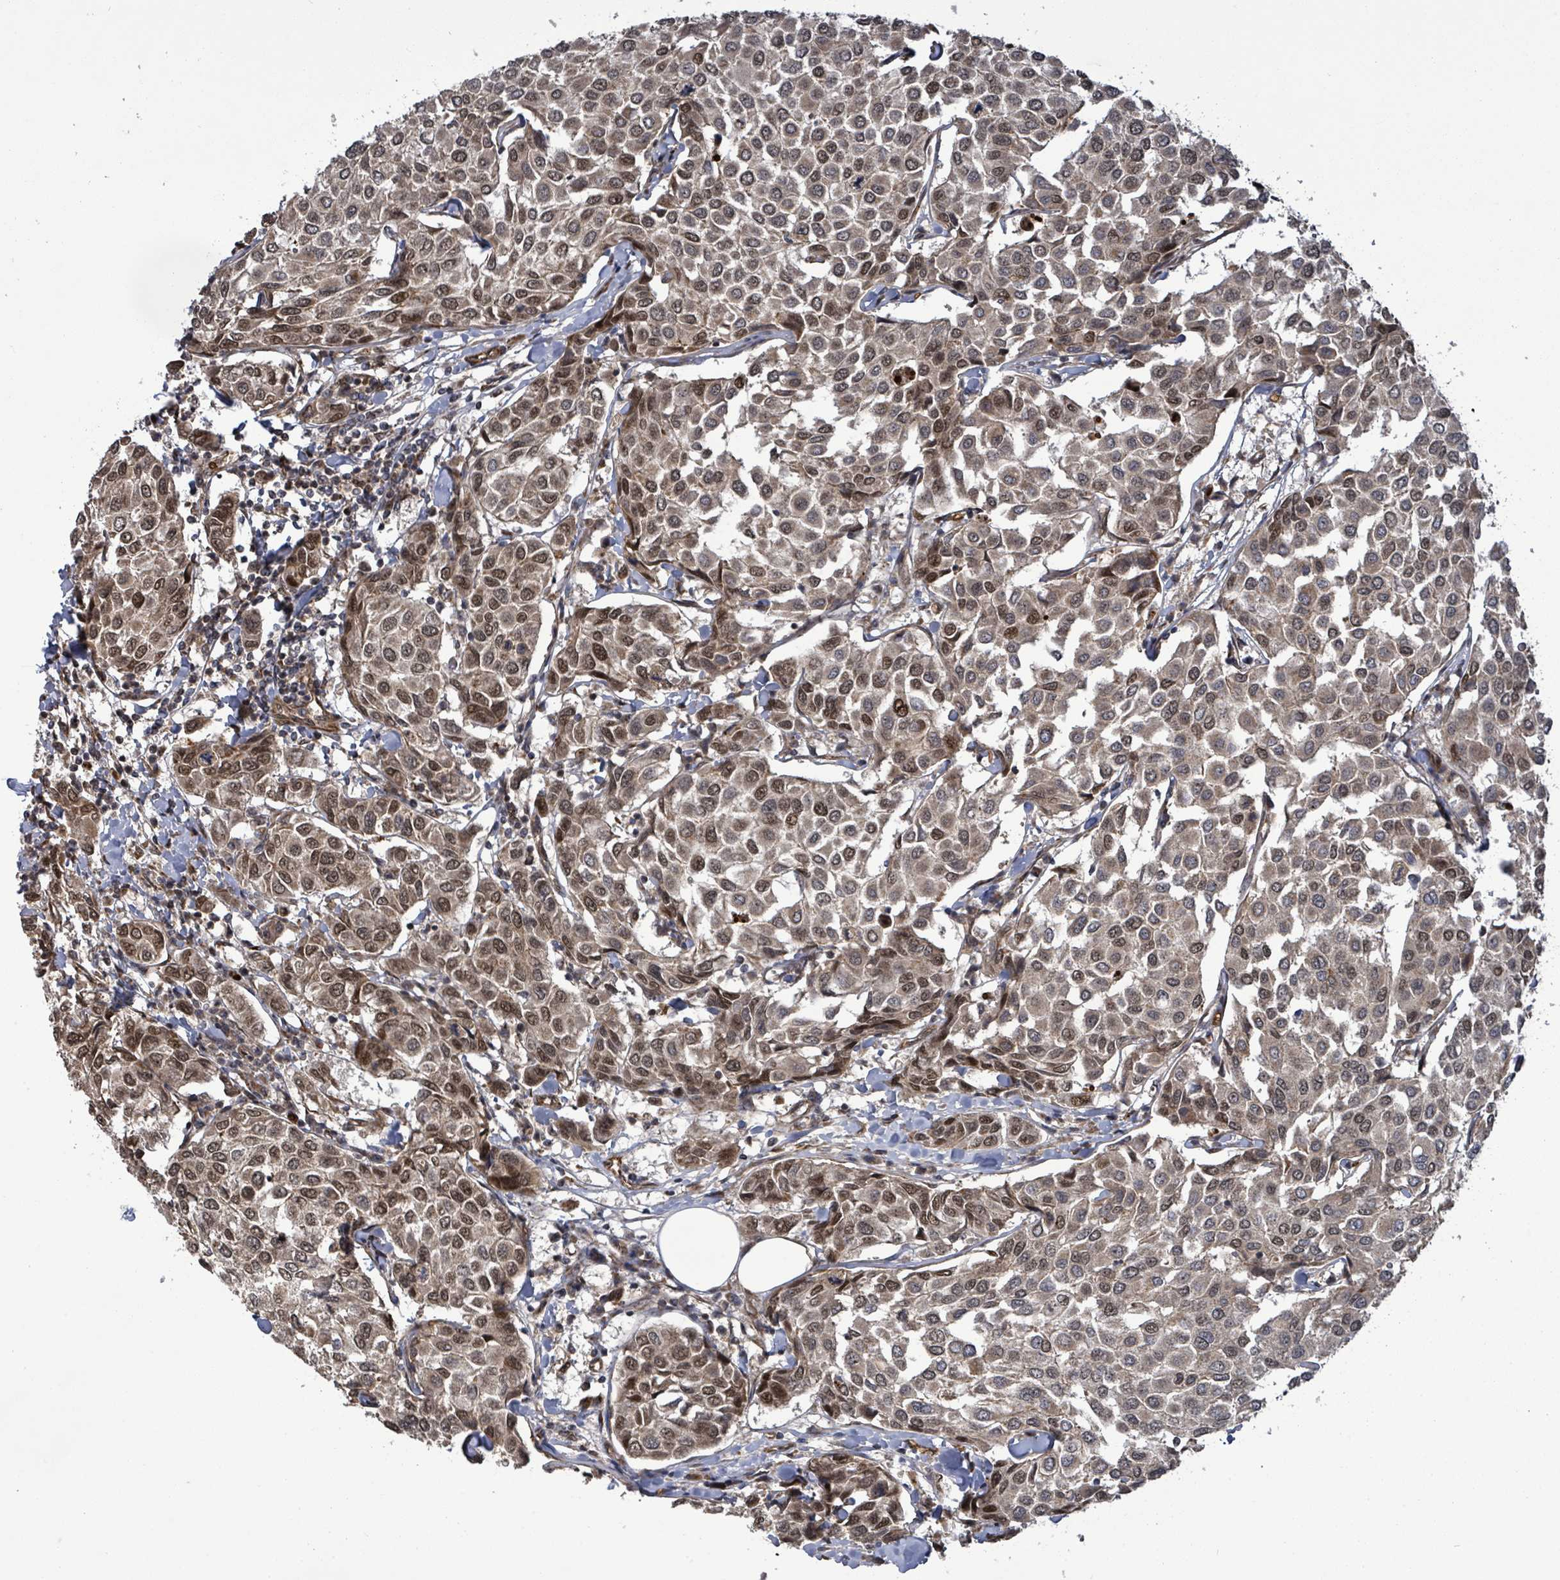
{"staining": {"intensity": "moderate", "quantity": "25%-75%", "location": "nuclear"}, "tissue": "breast cancer", "cell_type": "Tumor cells", "image_type": "cancer", "snomed": [{"axis": "morphology", "description": "Duct carcinoma"}, {"axis": "topography", "description": "Breast"}], "caption": "Moderate nuclear staining for a protein is identified in approximately 25%-75% of tumor cells of breast invasive ductal carcinoma using IHC.", "gene": "PATZ1", "patient": {"sex": "female", "age": 55}}